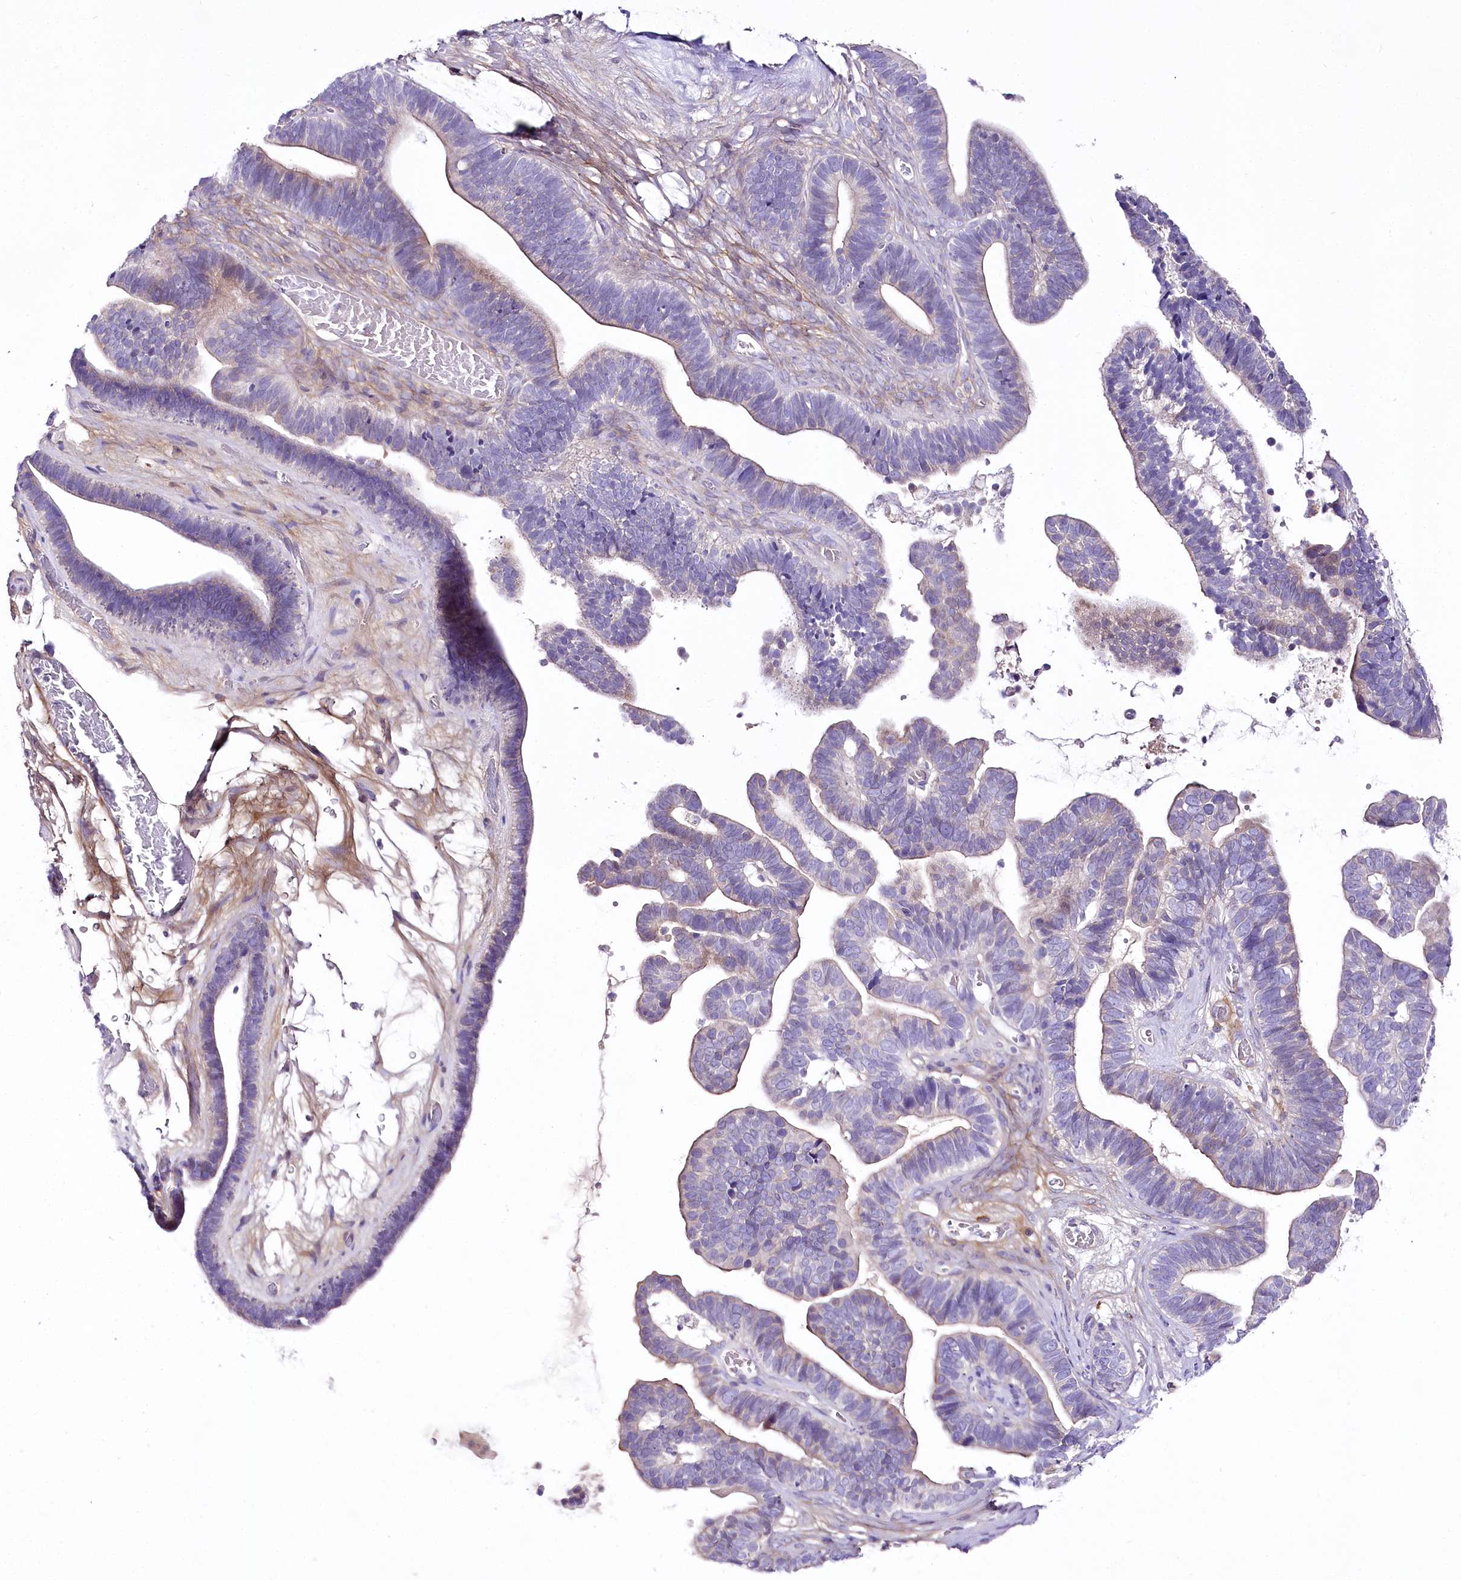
{"staining": {"intensity": "weak", "quantity": "<25%", "location": "cytoplasmic/membranous"}, "tissue": "ovarian cancer", "cell_type": "Tumor cells", "image_type": "cancer", "snomed": [{"axis": "morphology", "description": "Cystadenocarcinoma, serous, NOS"}, {"axis": "topography", "description": "Ovary"}], "caption": "High magnification brightfield microscopy of serous cystadenocarcinoma (ovarian) stained with DAB (brown) and counterstained with hematoxylin (blue): tumor cells show no significant positivity.", "gene": "LRRC14B", "patient": {"sex": "female", "age": 56}}